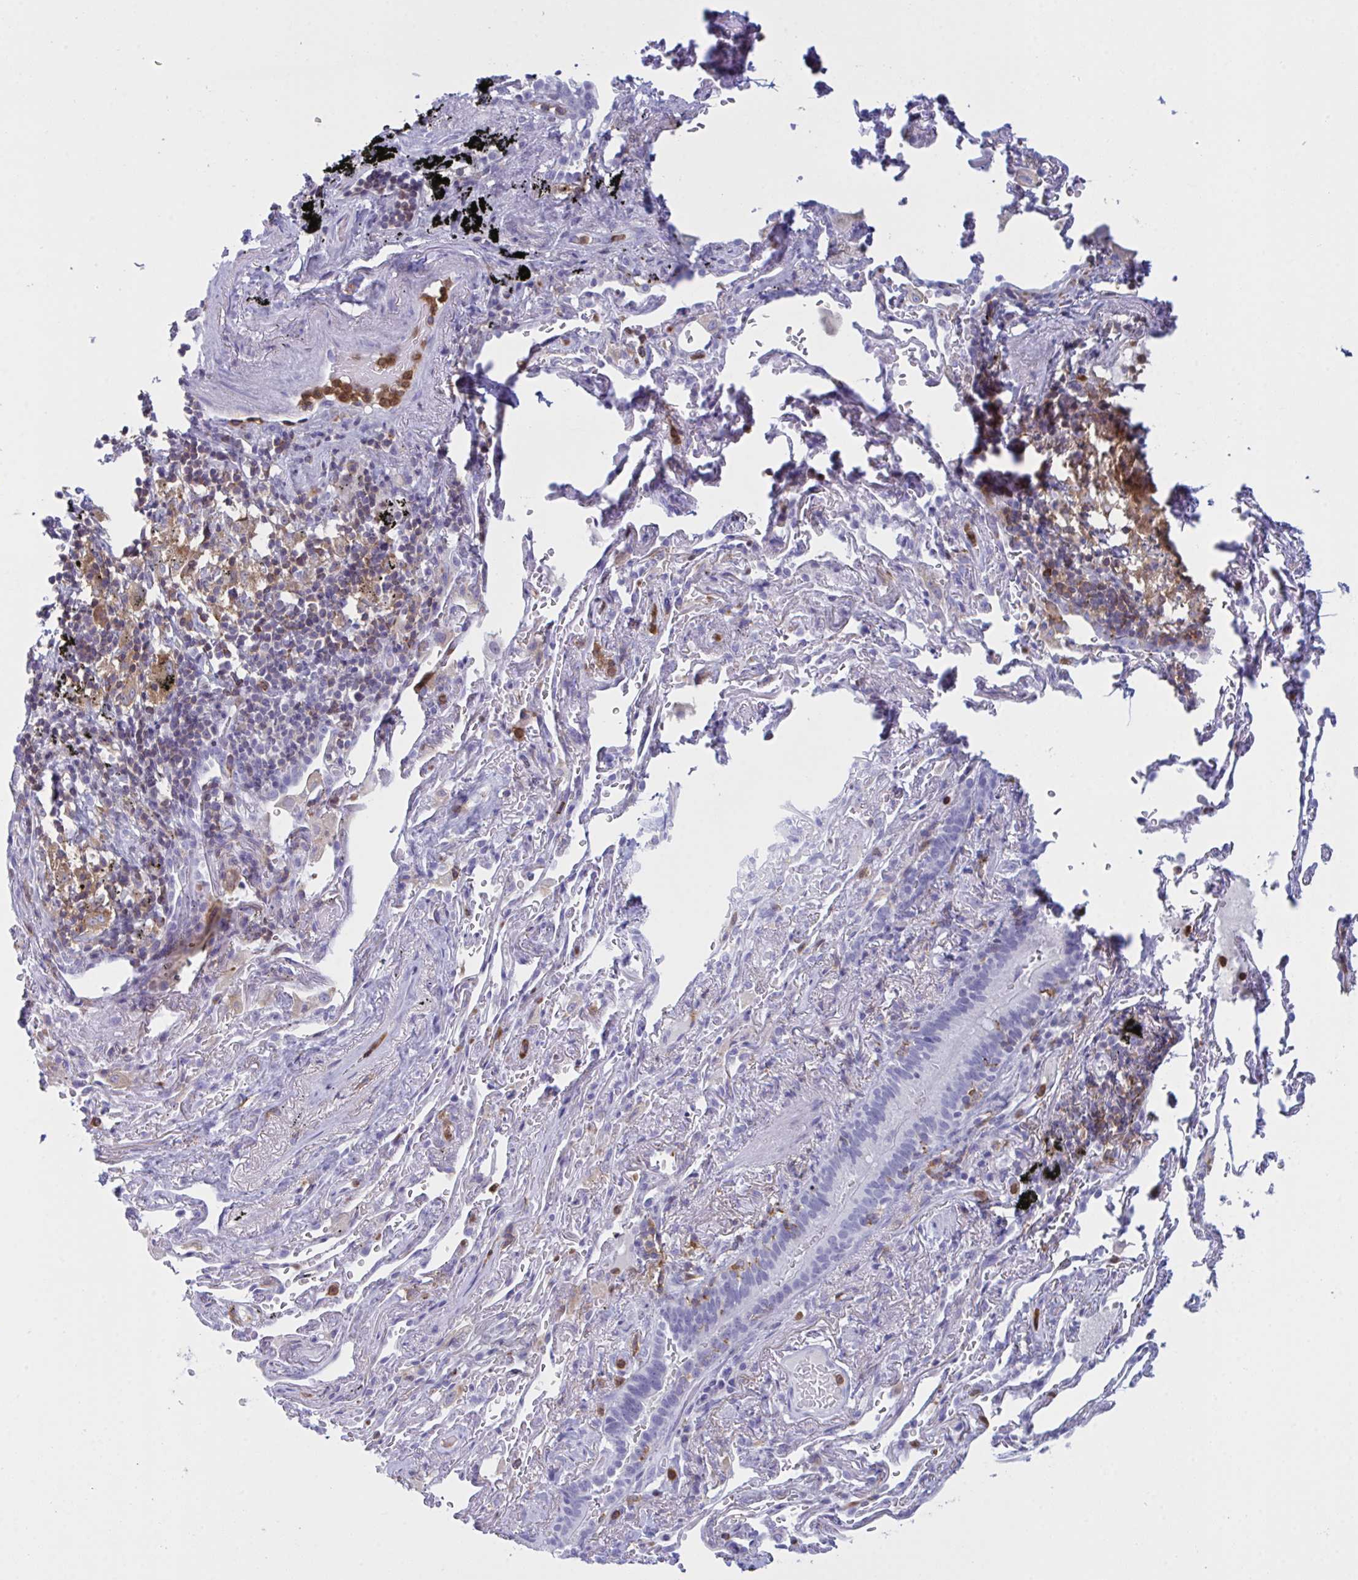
{"staining": {"intensity": "negative", "quantity": "none", "location": "none"}, "tissue": "bronchus", "cell_type": "Respiratory epithelial cells", "image_type": "normal", "snomed": [{"axis": "morphology", "description": "Normal tissue, NOS"}, {"axis": "topography", "description": "Bronchus"}], "caption": "A micrograph of human bronchus is negative for staining in respiratory epithelial cells.", "gene": "MYO1F", "patient": {"sex": "male", "age": 70}}